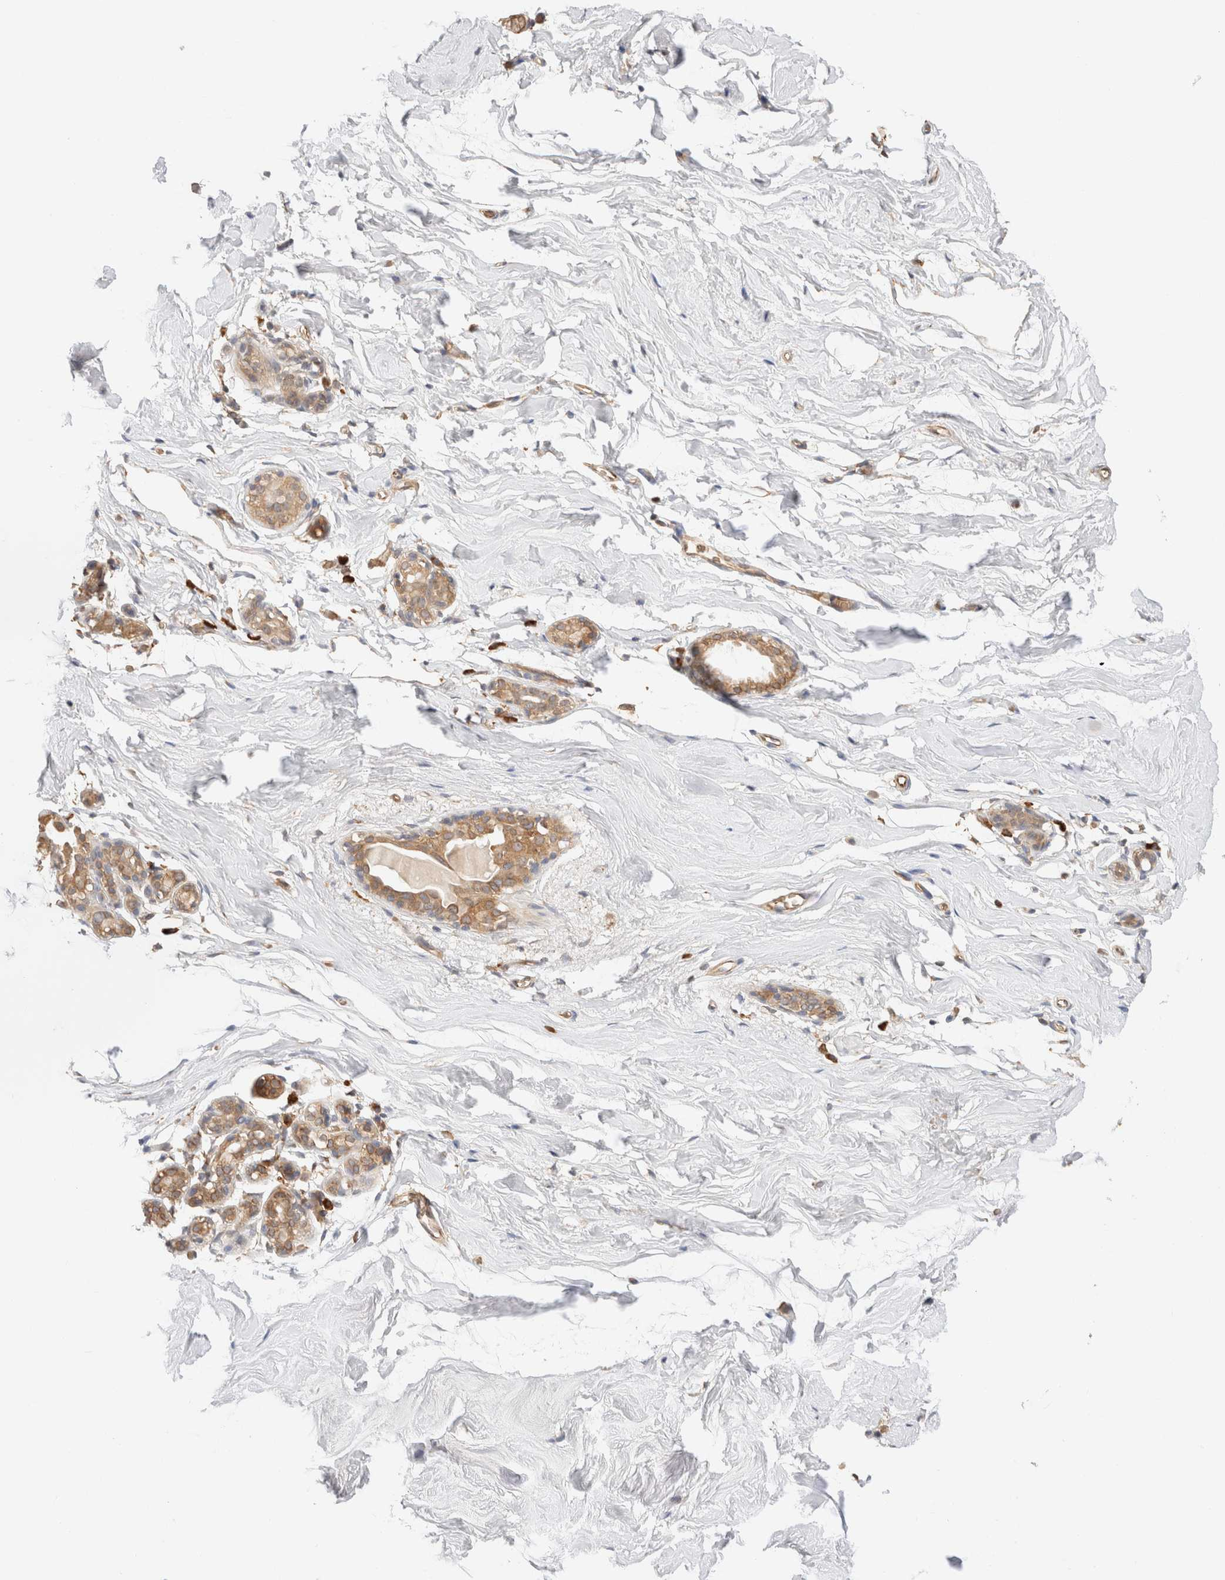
{"staining": {"intensity": "negative", "quantity": "none", "location": "none"}, "tissue": "breast", "cell_type": "Adipocytes", "image_type": "normal", "snomed": [{"axis": "morphology", "description": "Normal tissue, NOS"}, {"axis": "topography", "description": "Breast"}], "caption": "Immunohistochemistry micrograph of unremarkable breast stained for a protein (brown), which demonstrates no positivity in adipocytes. (DAB (3,3'-diaminobenzidine) IHC with hematoxylin counter stain).", "gene": "SYVN1", "patient": {"sex": "female", "age": 62}}